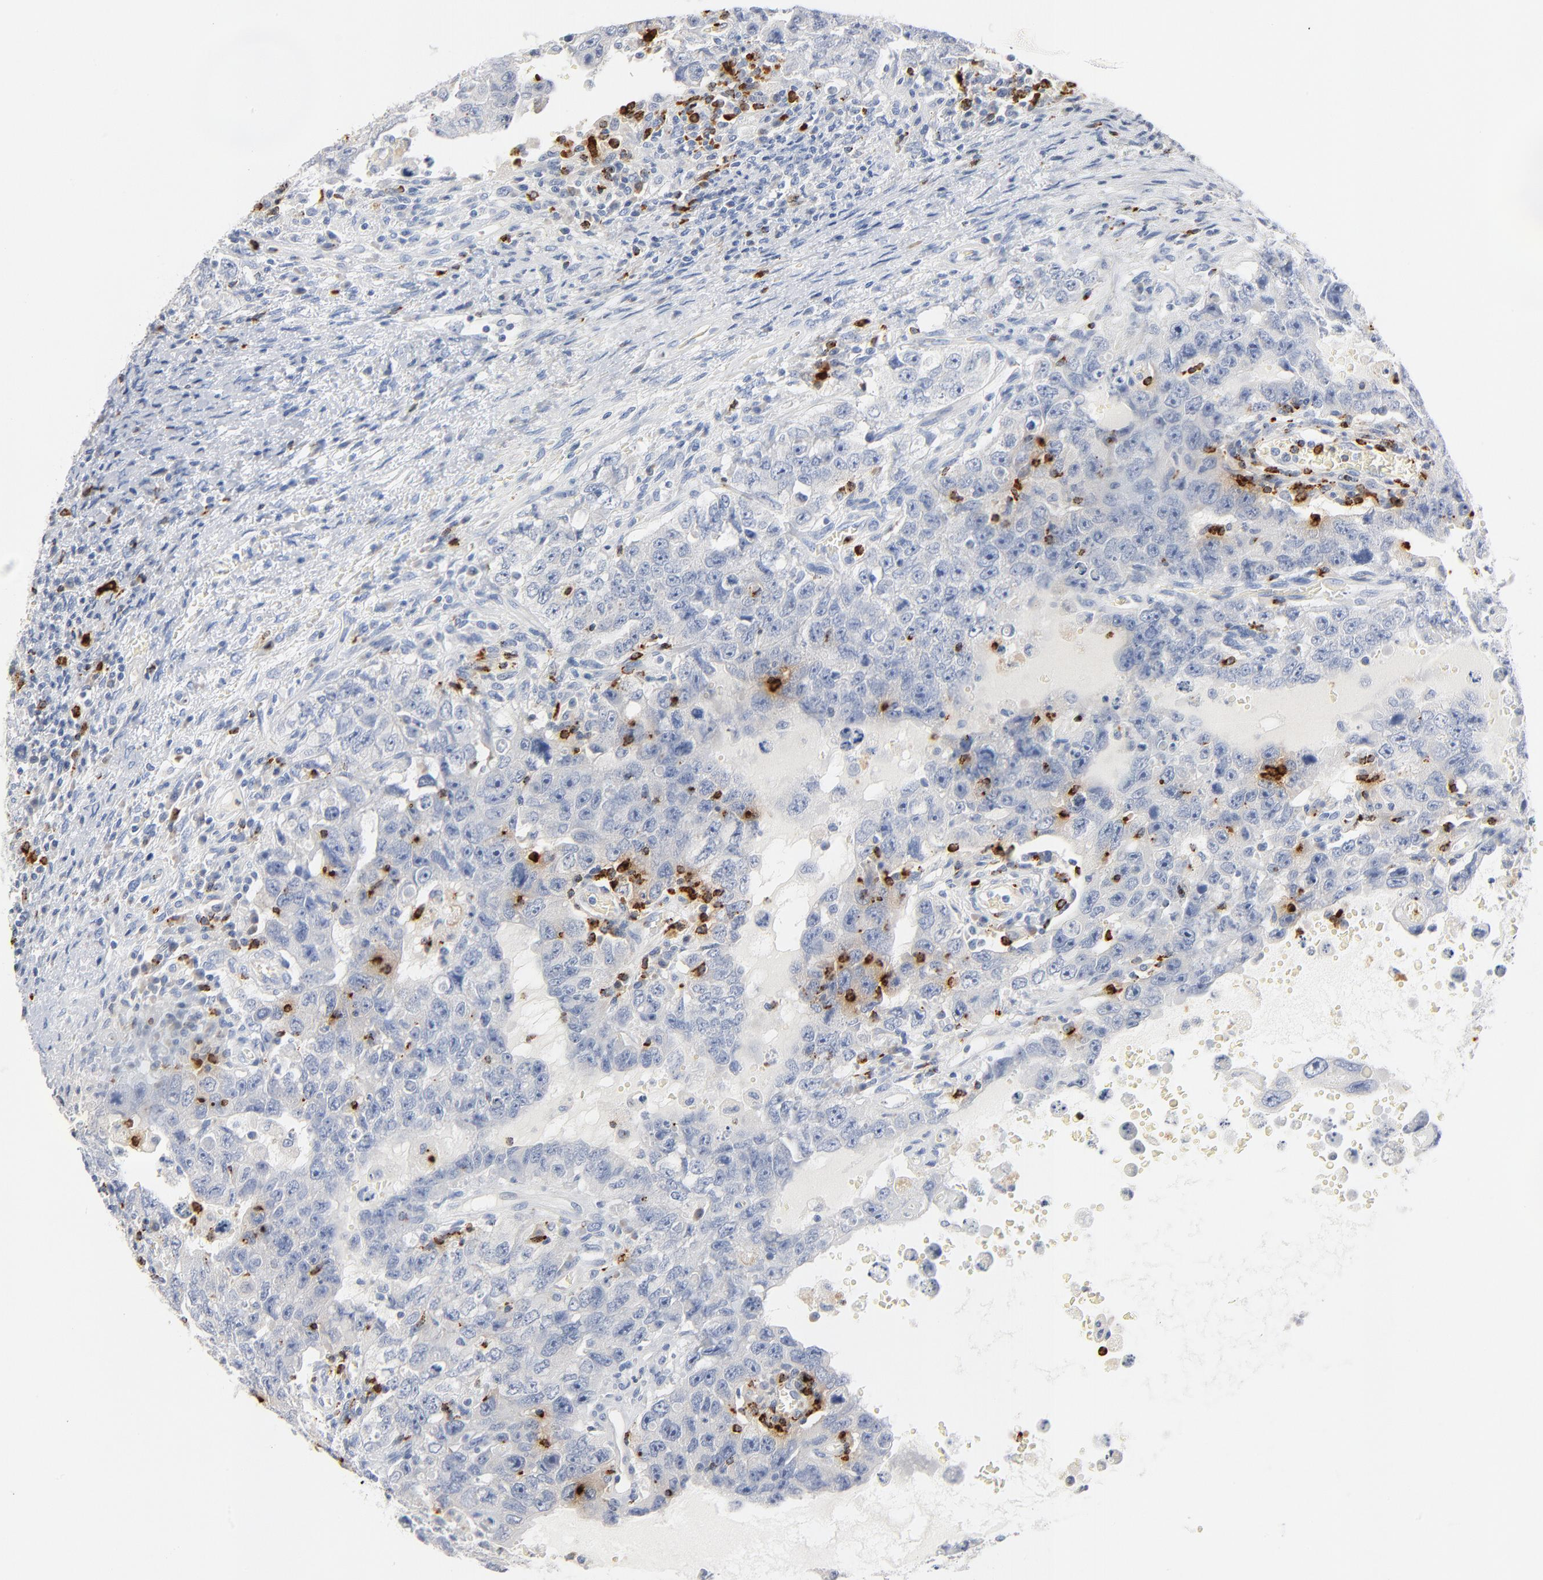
{"staining": {"intensity": "negative", "quantity": "none", "location": "none"}, "tissue": "testis cancer", "cell_type": "Tumor cells", "image_type": "cancer", "snomed": [{"axis": "morphology", "description": "Carcinoma, Embryonal, NOS"}, {"axis": "topography", "description": "Testis"}], "caption": "This histopathology image is of testis cancer stained with immunohistochemistry (IHC) to label a protein in brown with the nuclei are counter-stained blue. There is no staining in tumor cells. (Stains: DAB immunohistochemistry (IHC) with hematoxylin counter stain, Microscopy: brightfield microscopy at high magnification).", "gene": "GZMB", "patient": {"sex": "male", "age": 26}}